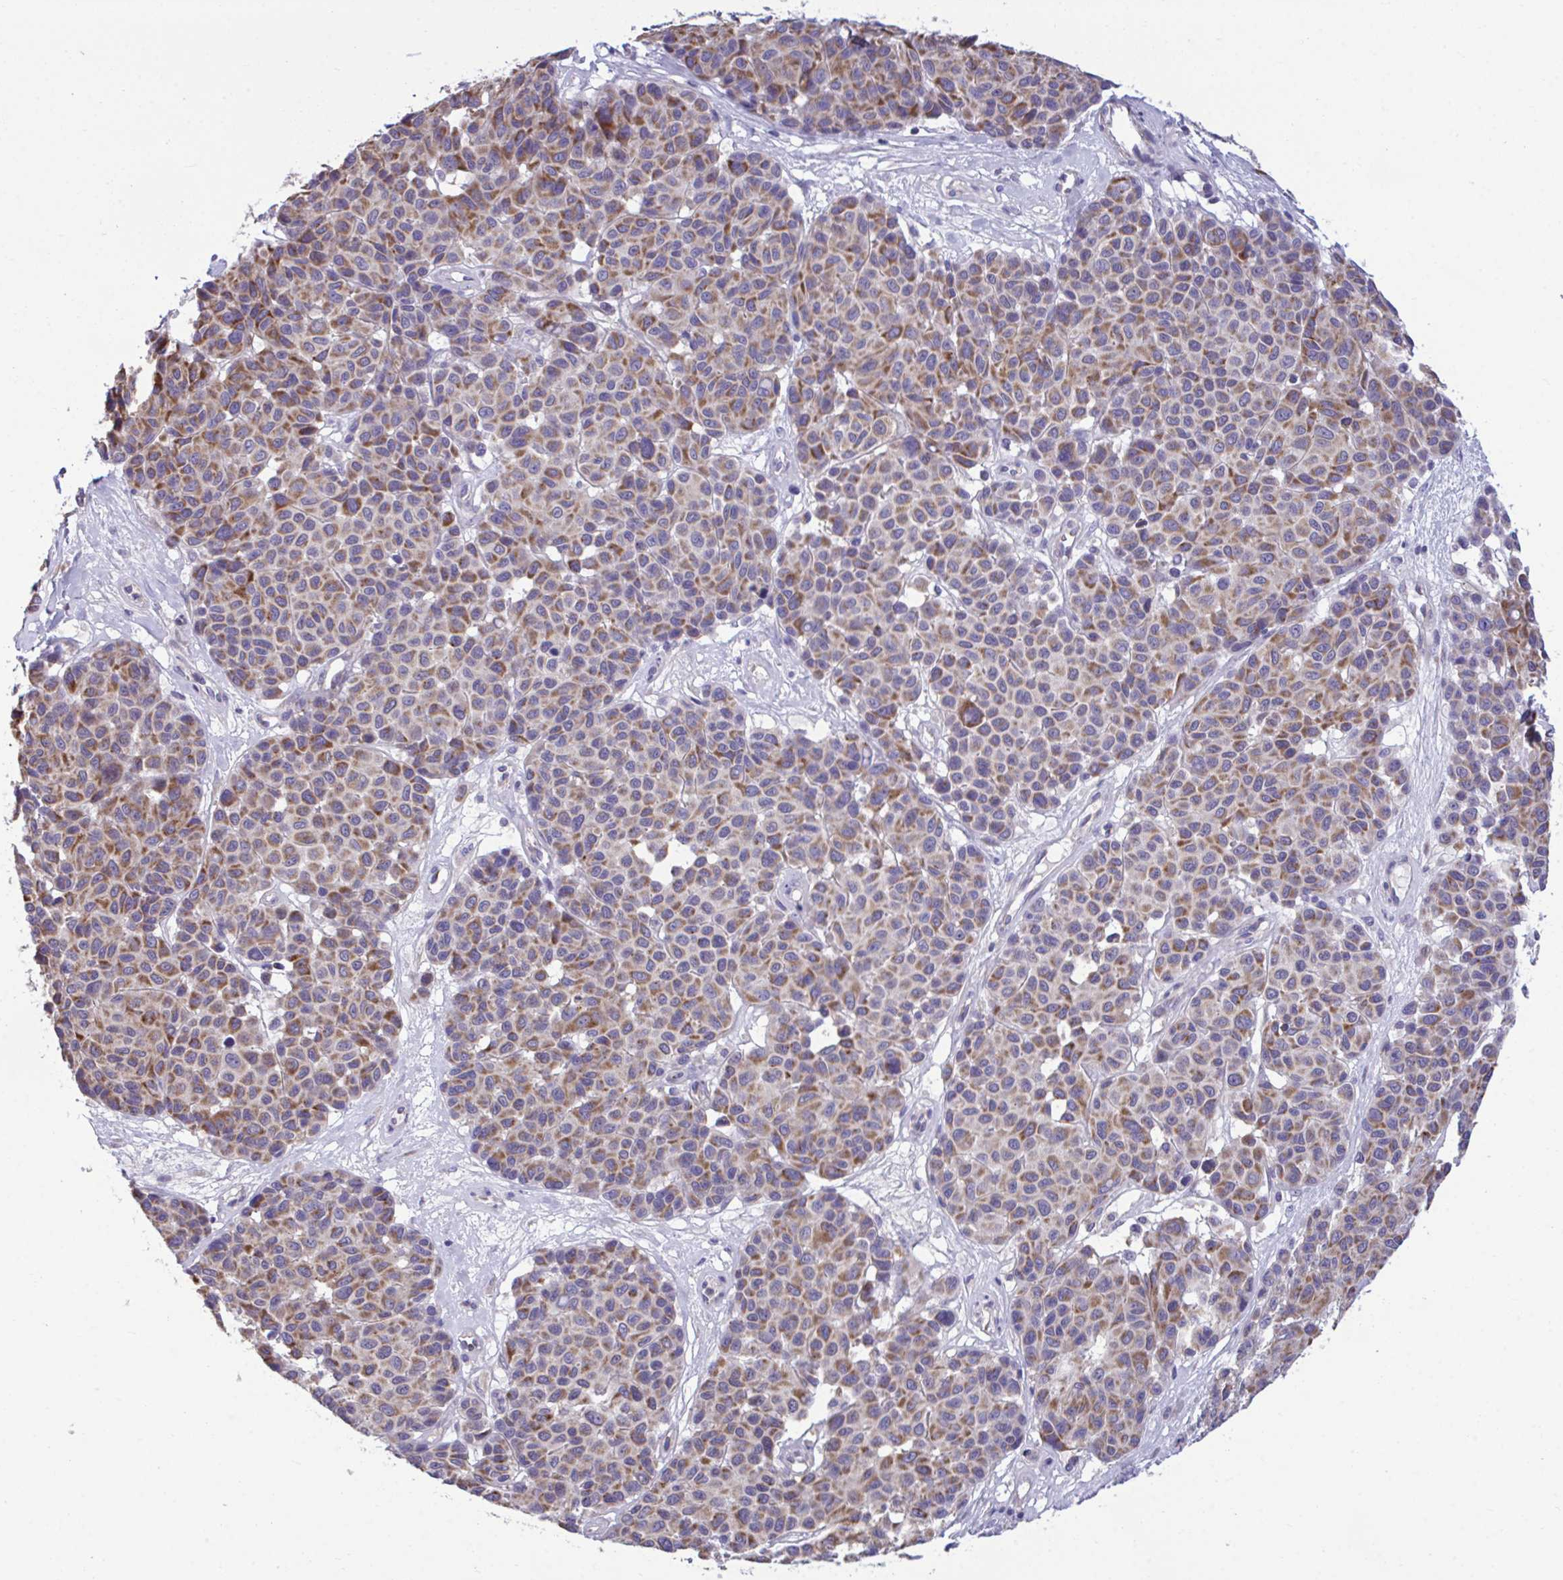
{"staining": {"intensity": "moderate", "quantity": "25%-75%", "location": "cytoplasmic/membranous"}, "tissue": "melanoma", "cell_type": "Tumor cells", "image_type": "cancer", "snomed": [{"axis": "morphology", "description": "Malignant melanoma, NOS"}, {"axis": "topography", "description": "Skin"}], "caption": "Approximately 25%-75% of tumor cells in malignant melanoma display moderate cytoplasmic/membranous protein positivity as visualized by brown immunohistochemical staining.", "gene": "SARS2", "patient": {"sex": "female", "age": 66}}